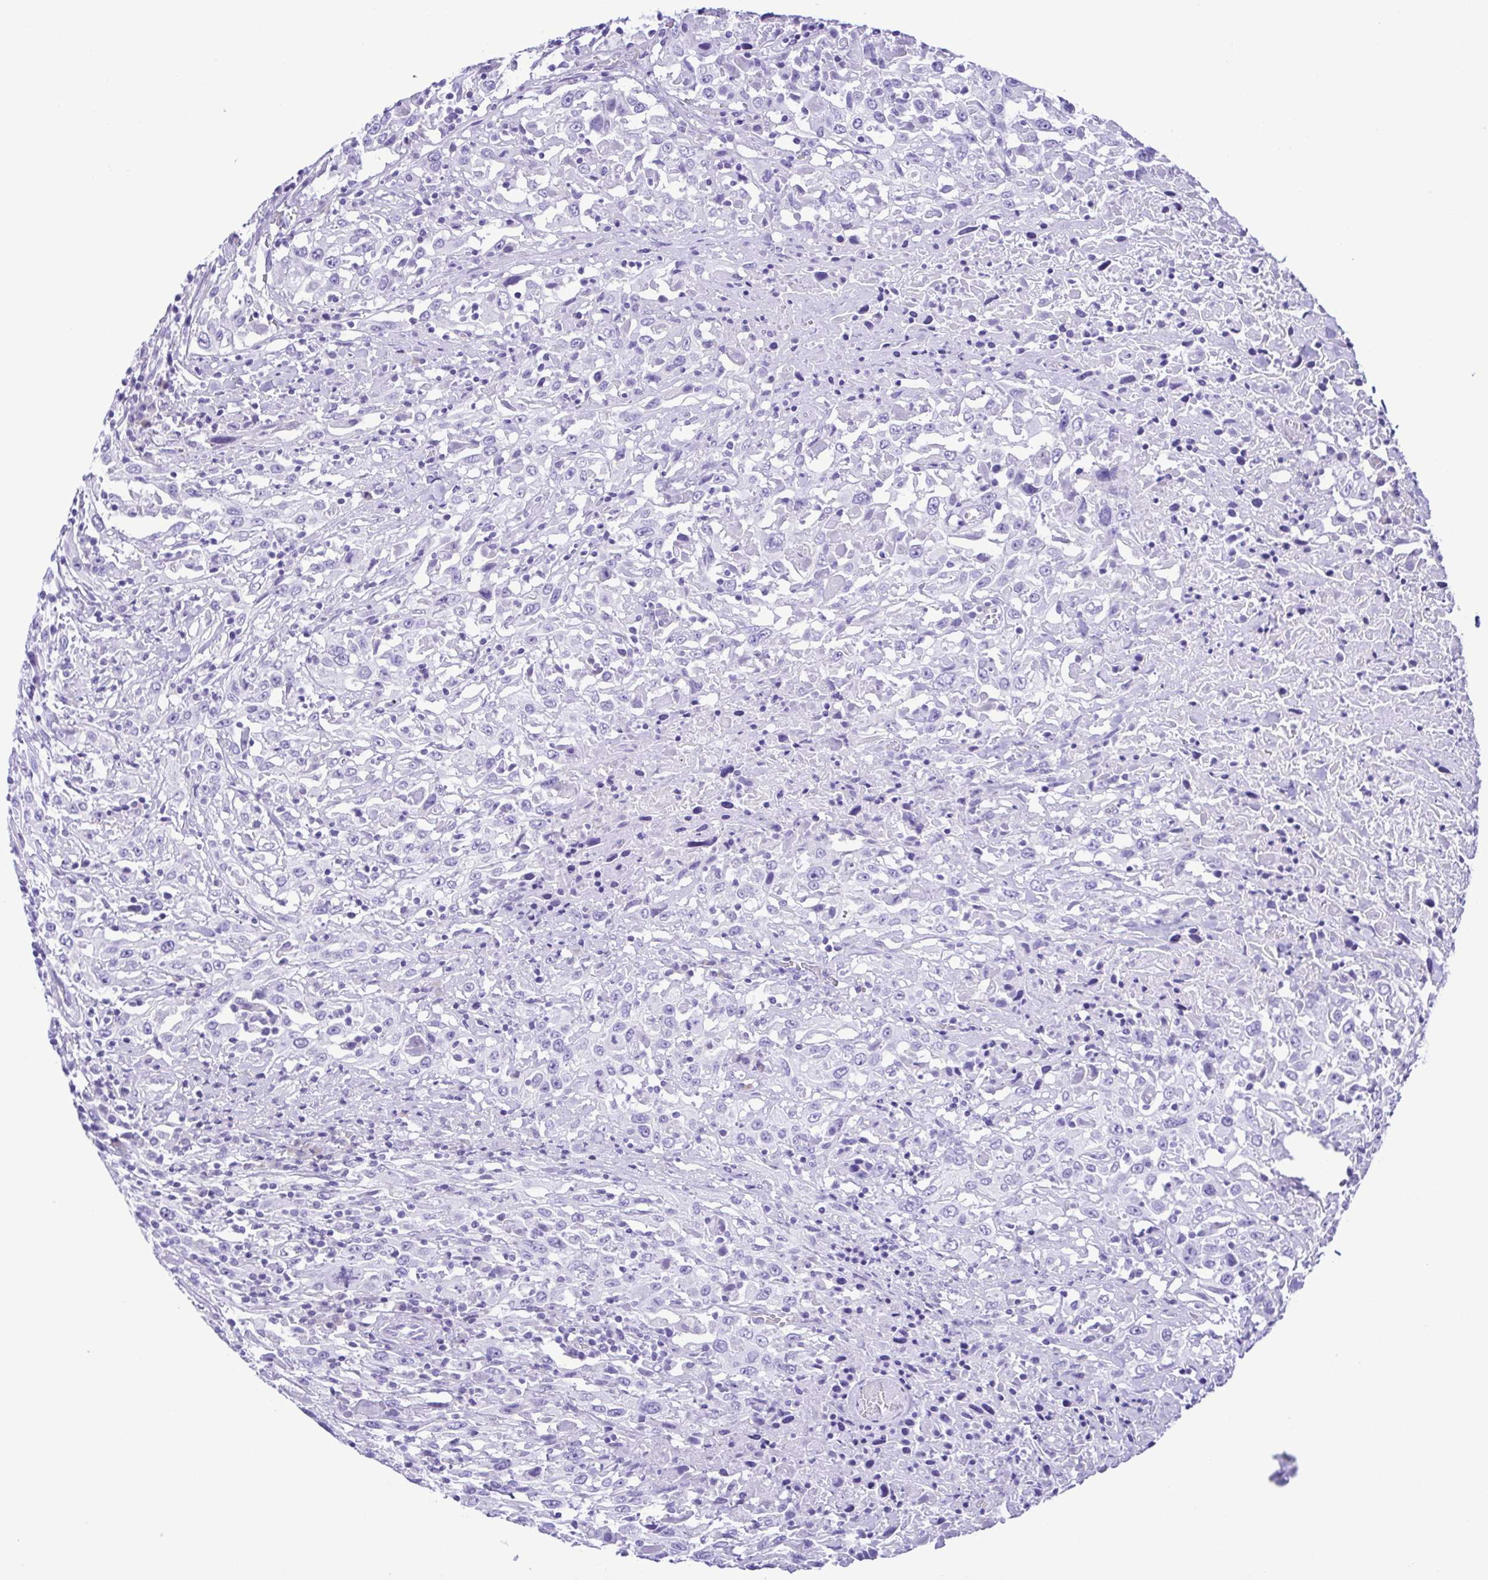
{"staining": {"intensity": "negative", "quantity": "none", "location": "none"}, "tissue": "urothelial cancer", "cell_type": "Tumor cells", "image_type": "cancer", "snomed": [{"axis": "morphology", "description": "Urothelial carcinoma, High grade"}, {"axis": "topography", "description": "Urinary bladder"}], "caption": "High power microscopy photomicrograph of an IHC image of high-grade urothelial carcinoma, revealing no significant positivity in tumor cells.", "gene": "PAK3", "patient": {"sex": "male", "age": 61}}